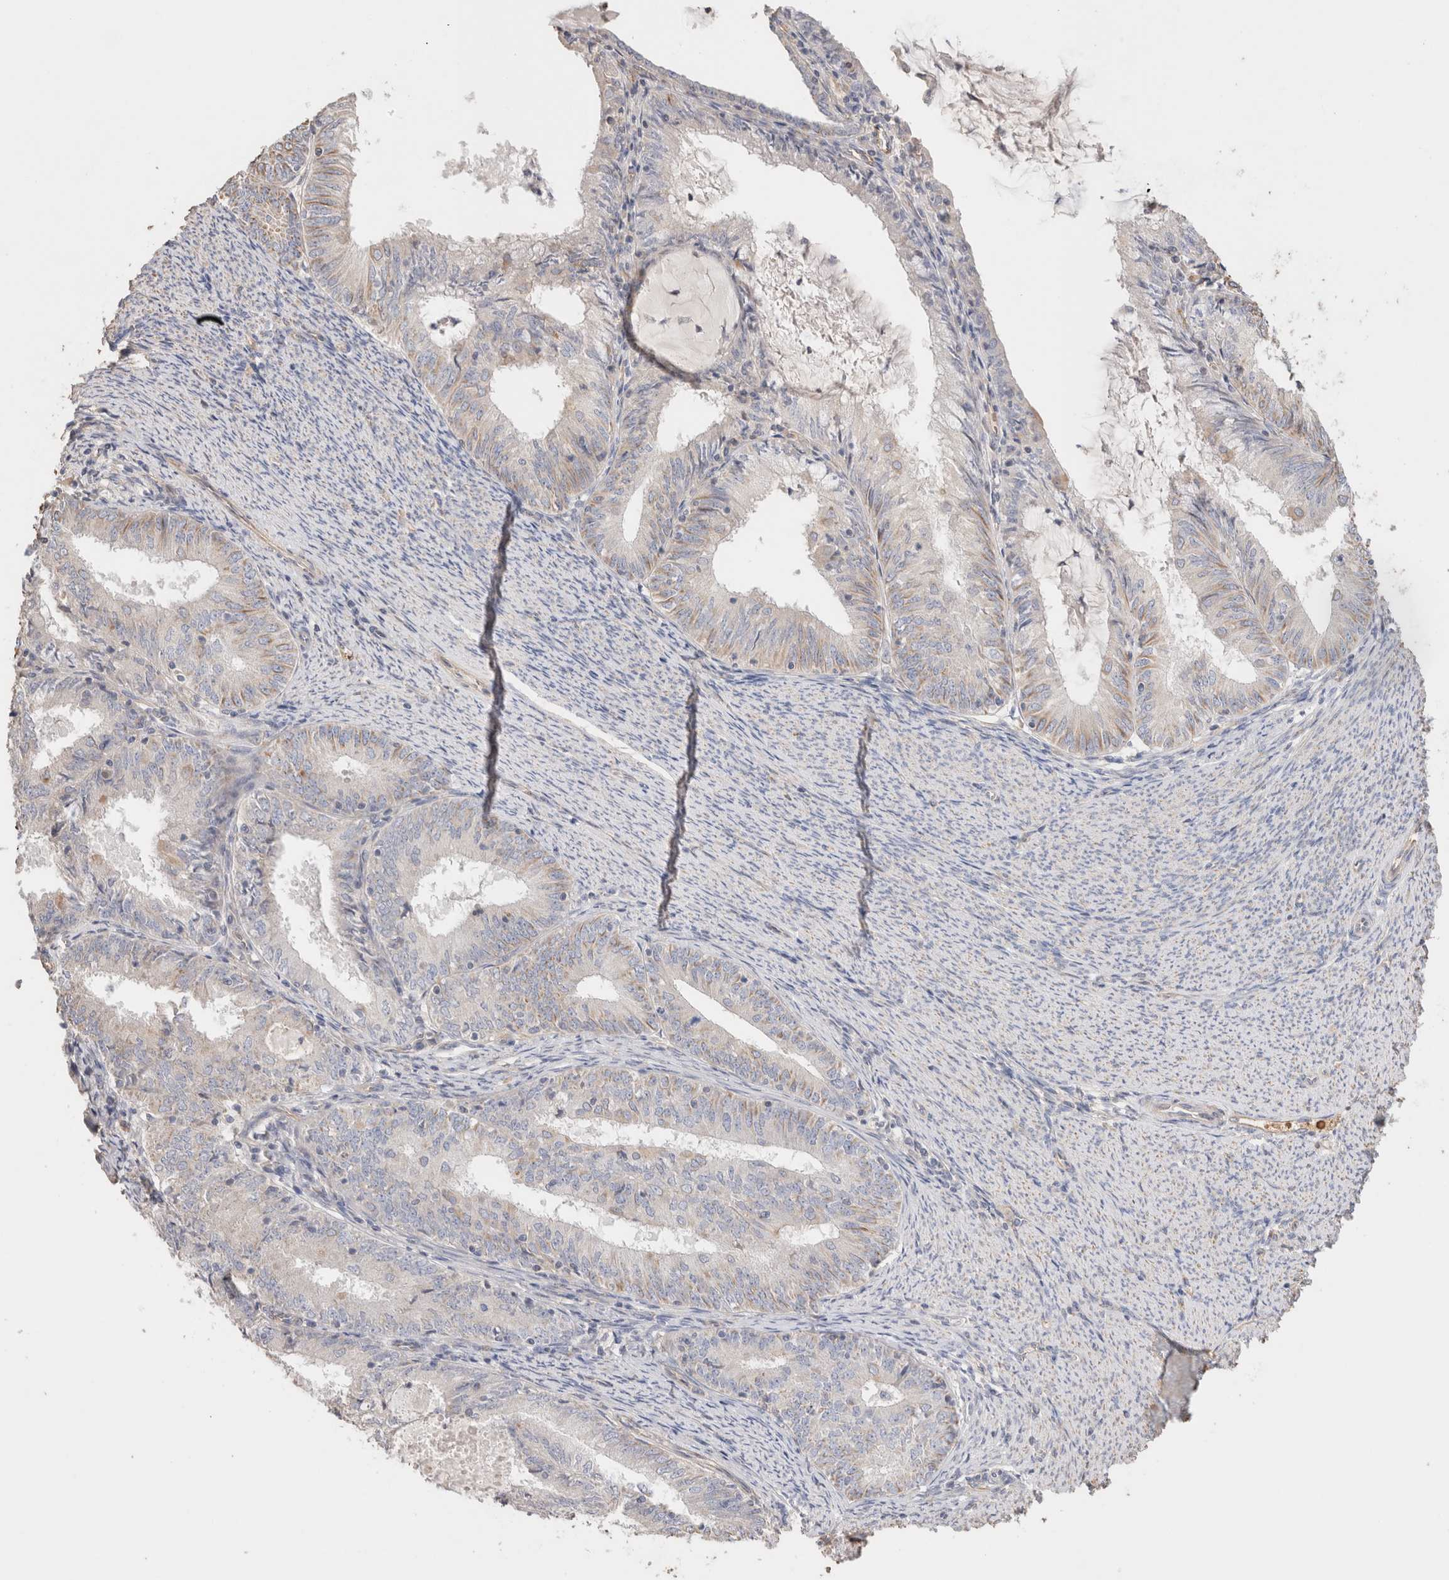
{"staining": {"intensity": "weak", "quantity": "<25%", "location": "cytoplasmic/membranous"}, "tissue": "endometrial cancer", "cell_type": "Tumor cells", "image_type": "cancer", "snomed": [{"axis": "morphology", "description": "Adenocarcinoma, NOS"}, {"axis": "topography", "description": "Endometrium"}], "caption": "Immunohistochemistry (IHC) of human endometrial adenocarcinoma displays no expression in tumor cells.", "gene": "PROS1", "patient": {"sex": "female", "age": 57}}